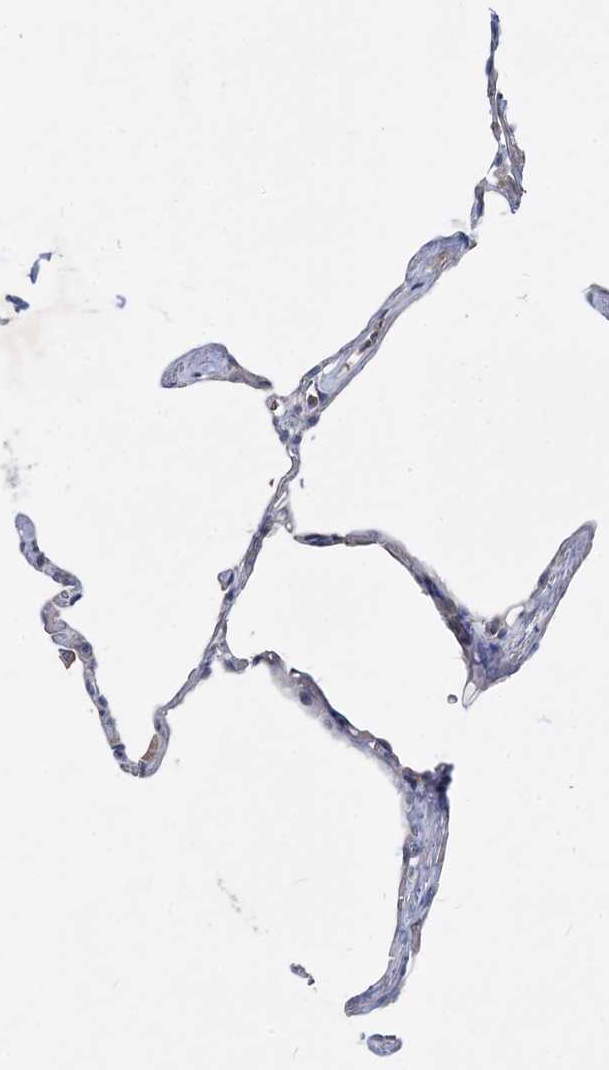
{"staining": {"intensity": "moderate", "quantity": "25%-75%", "location": "cytoplasmic/membranous,nuclear"}, "tissue": "lung", "cell_type": "Alveolar cells", "image_type": "normal", "snomed": [{"axis": "morphology", "description": "Normal tissue, NOS"}, {"axis": "topography", "description": "Lung"}], "caption": "A photomicrograph showing moderate cytoplasmic/membranous,nuclear positivity in about 25%-75% of alveolar cells in normal lung, as visualized by brown immunohistochemical staining.", "gene": "RNF6", "patient": {"sex": "male", "age": 65}}